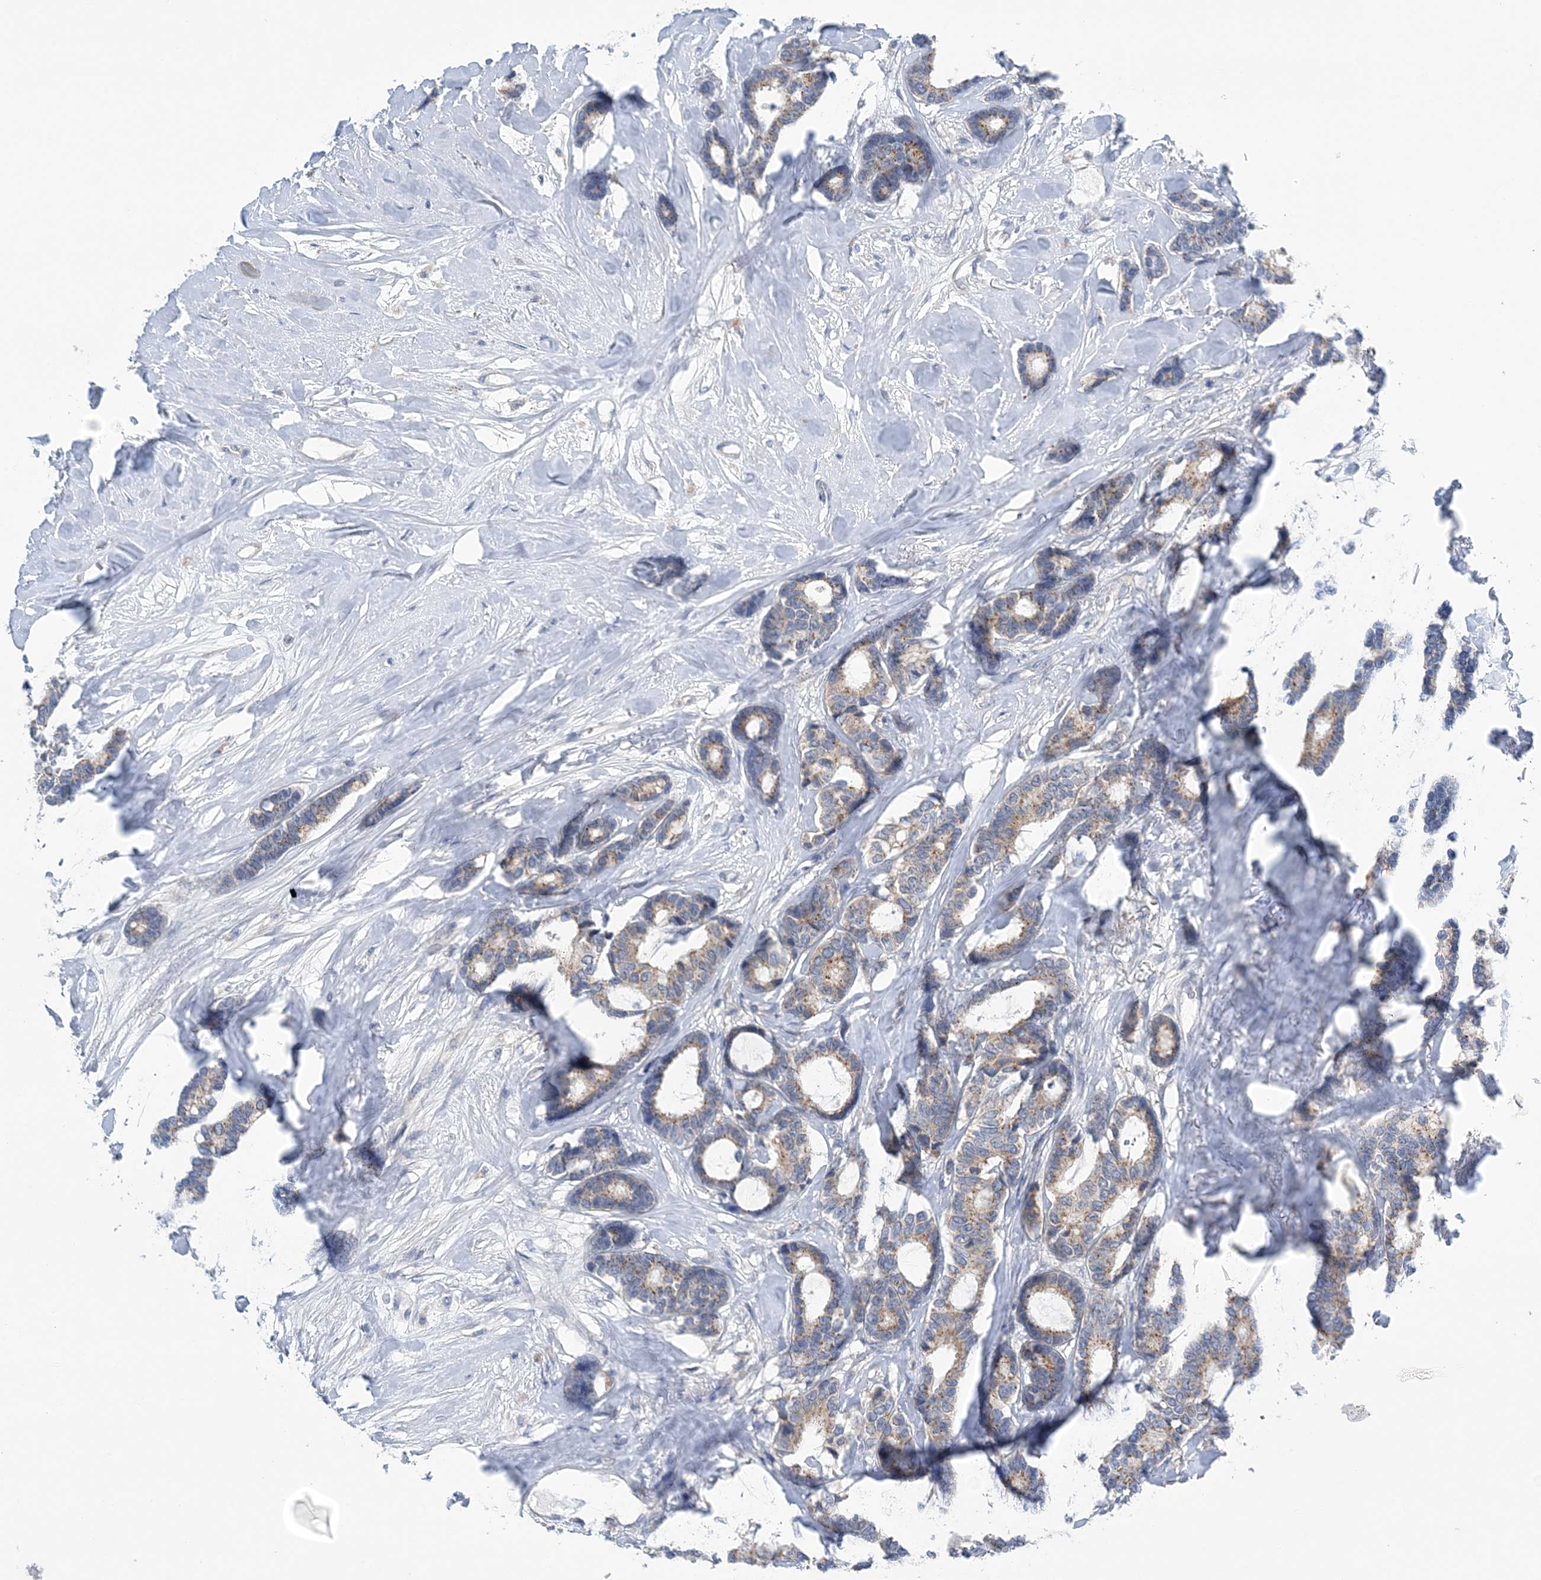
{"staining": {"intensity": "weak", "quantity": ">75%", "location": "cytoplasmic/membranous"}, "tissue": "breast cancer", "cell_type": "Tumor cells", "image_type": "cancer", "snomed": [{"axis": "morphology", "description": "Duct carcinoma"}, {"axis": "topography", "description": "Breast"}], "caption": "Immunohistochemical staining of breast cancer (invasive ductal carcinoma) shows low levels of weak cytoplasmic/membranous positivity in about >75% of tumor cells.", "gene": "COPE", "patient": {"sex": "female", "age": 87}}